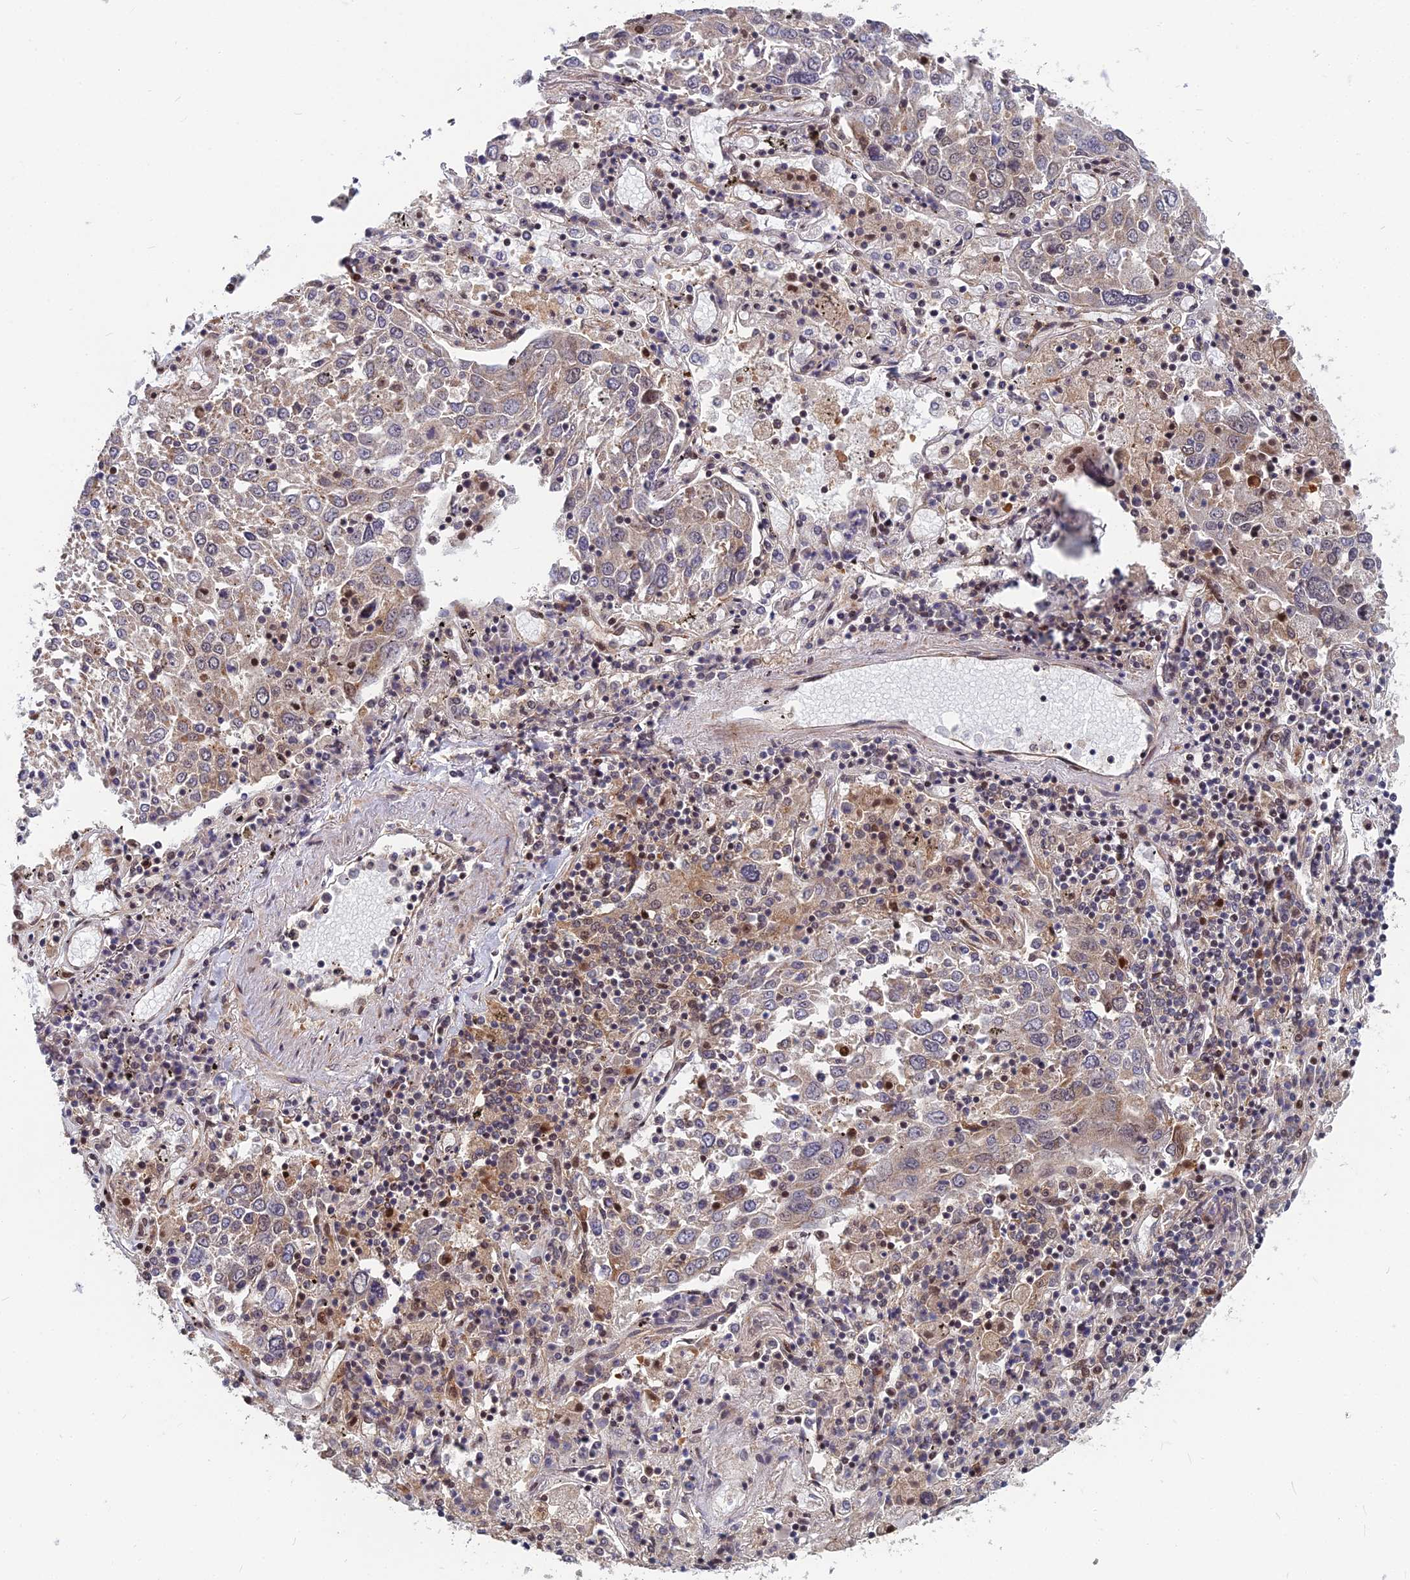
{"staining": {"intensity": "weak", "quantity": "25%-75%", "location": "cytoplasmic/membranous,nuclear"}, "tissue": "lung cancer", "cell_type": "Tumor cells", "image_type": "cancer", "snomed": [{"axis": "morphology", "description": "Squamous cell carcinoma, NOS"}, {"axis": "topography", "description": "Lung"}], "caption": "Approximately 25%-75% of tumor cells in human squamous cell carcinoma (lung) show weak cytoplasmic/membranous and nuclear protein positivity as visualized by brown immunohistochemical staining.", "gene": "COMMD2", "patient": {"sex": "male", "age": 65}}